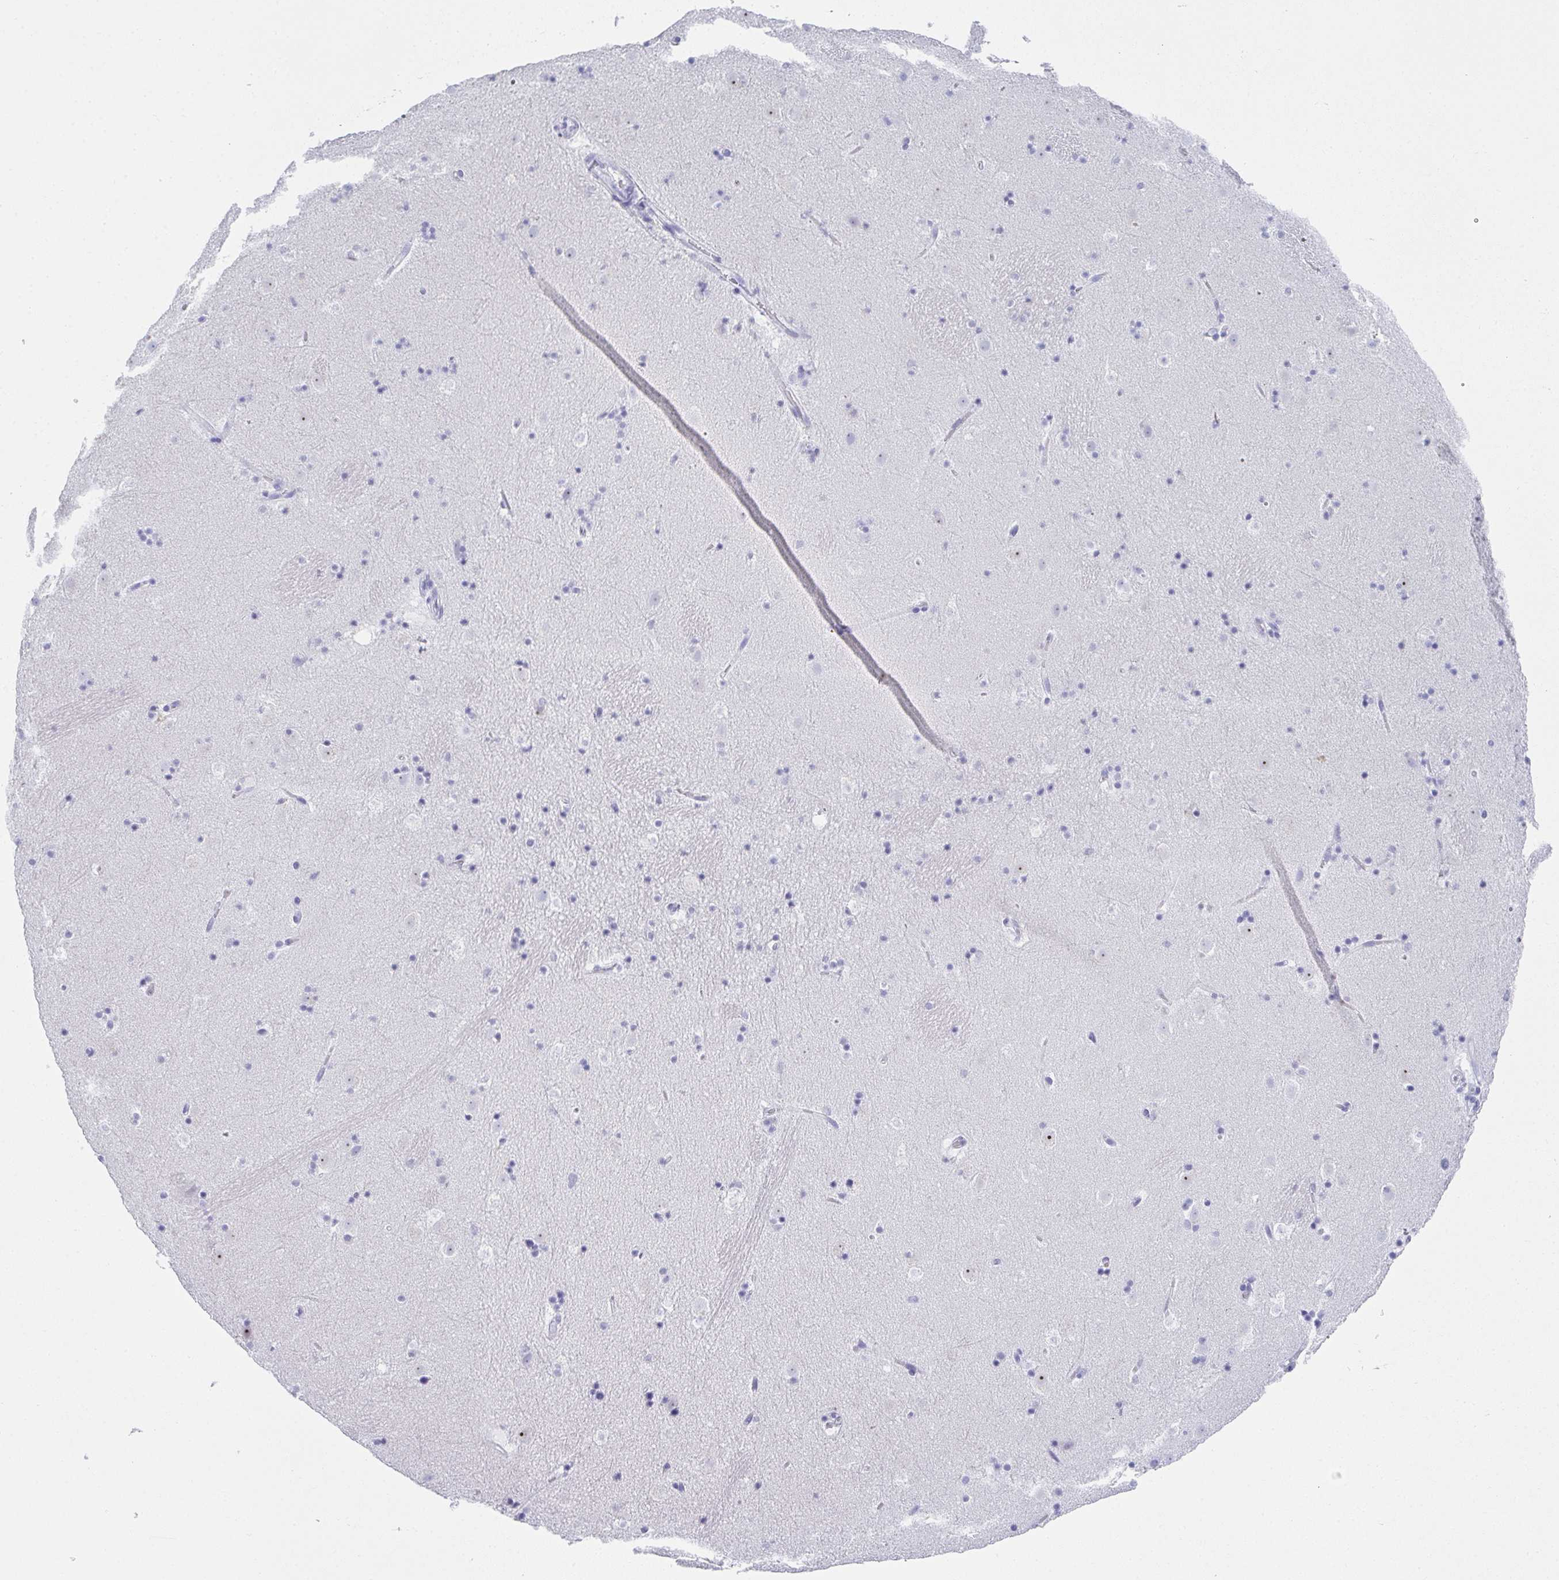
{"staining": {"intensity": "negative", "quantity": "none", "location": "none"}, "tissue": "caudate", "cell_type": "Glial cells", "image_type": "normal", "snomed": [{"axis": "morphology", "description": "Normal tissue, NOS"}, {"axis": "topography", "description": "Lateral ventricle wall"}], "caption": "Image shows no significant protein staining in glial cells of benign caudate.", "gene": "SYCP1", "patient": {"sex": "male", "age": 37}}